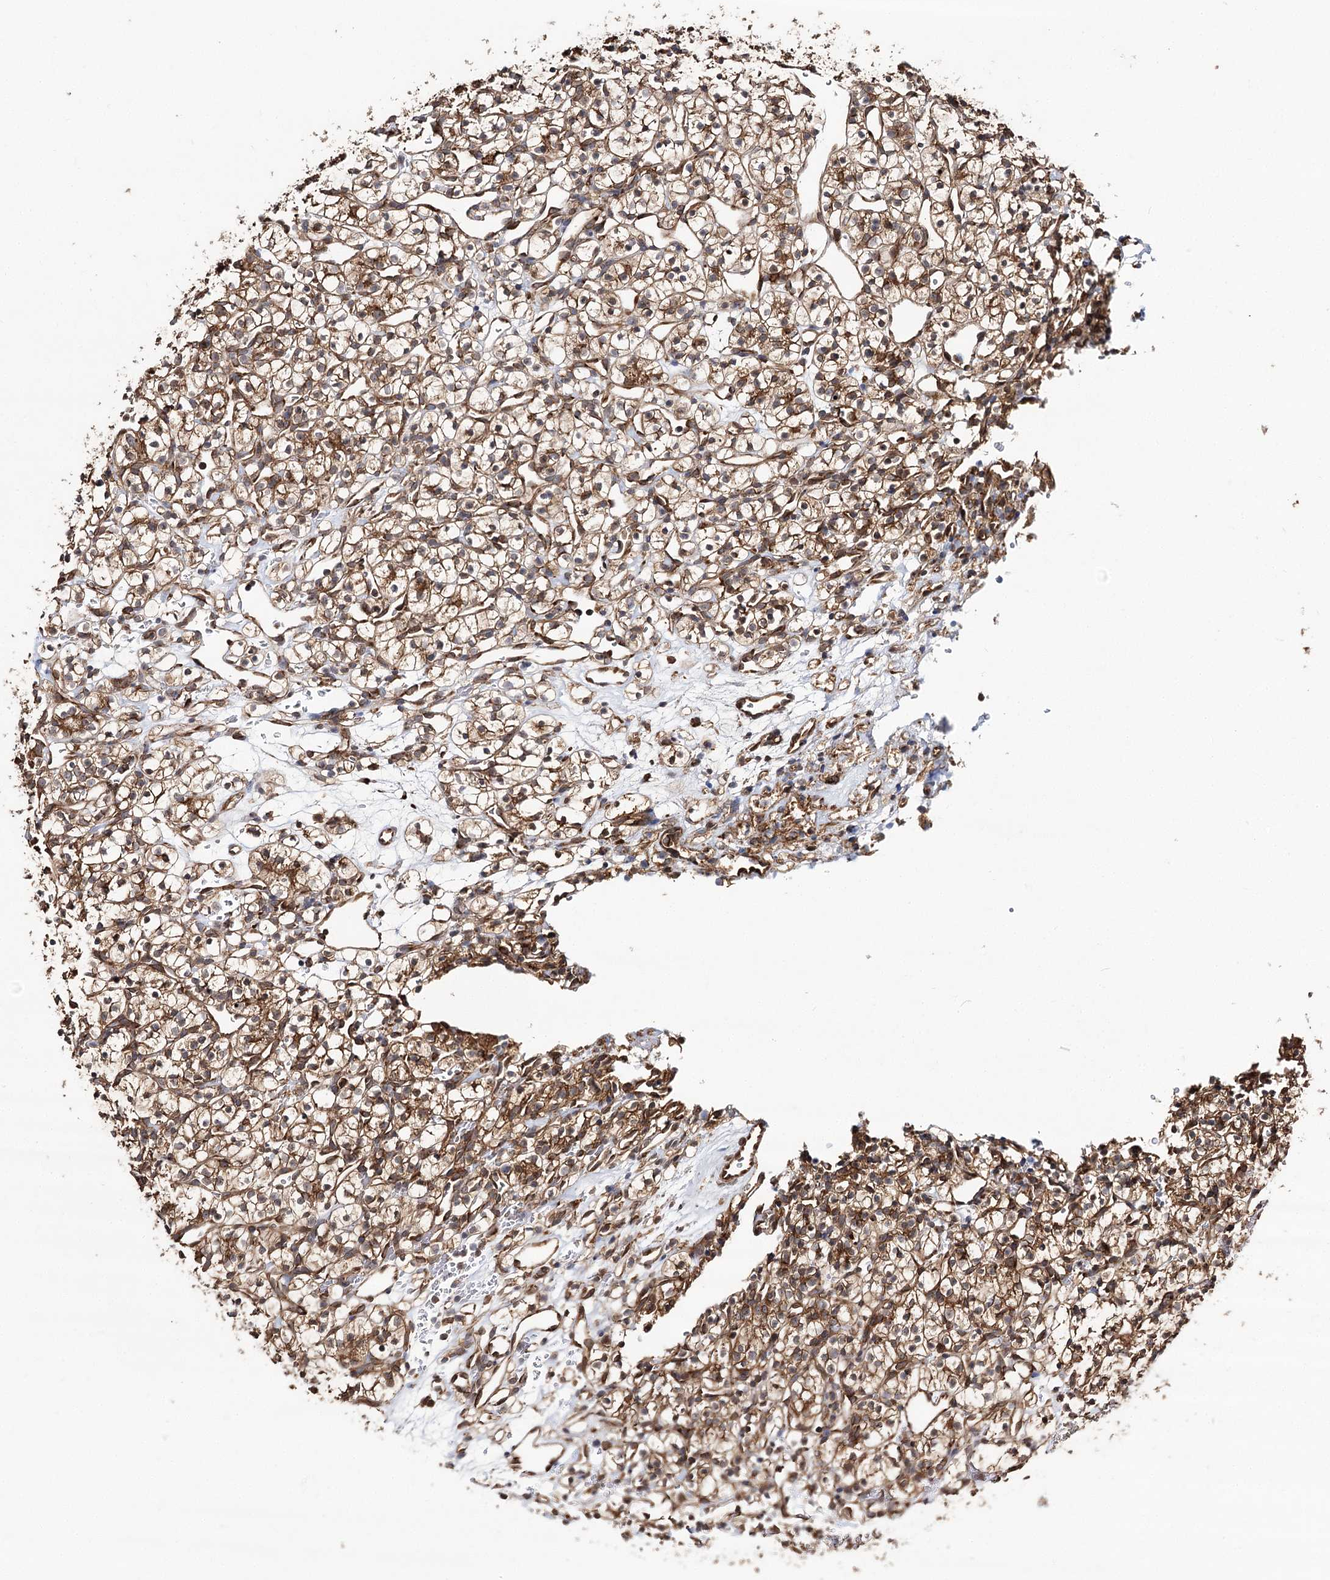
{"staining": {"intensity": "moderate", "quantity": ">75%", "location": "cytoplasmic/membranous"}, "tissue": "renal cancer", "cell_type": "Tumor cells", "image_type": "cancer", "snomed": [{"axis": "morphology", "description": "Adenocarcinoma, NOS"}, {"axis": "topography", "description": "Kidney"}], "caption": "Protein analysis of renal cancer (adenocarcinoma) tissue reveals moderate cytoplasmic/membranous staining in about >75% of tumor cells.", "gene": "DNAJB14", "patient": {"sex": "female", "age": 57}}